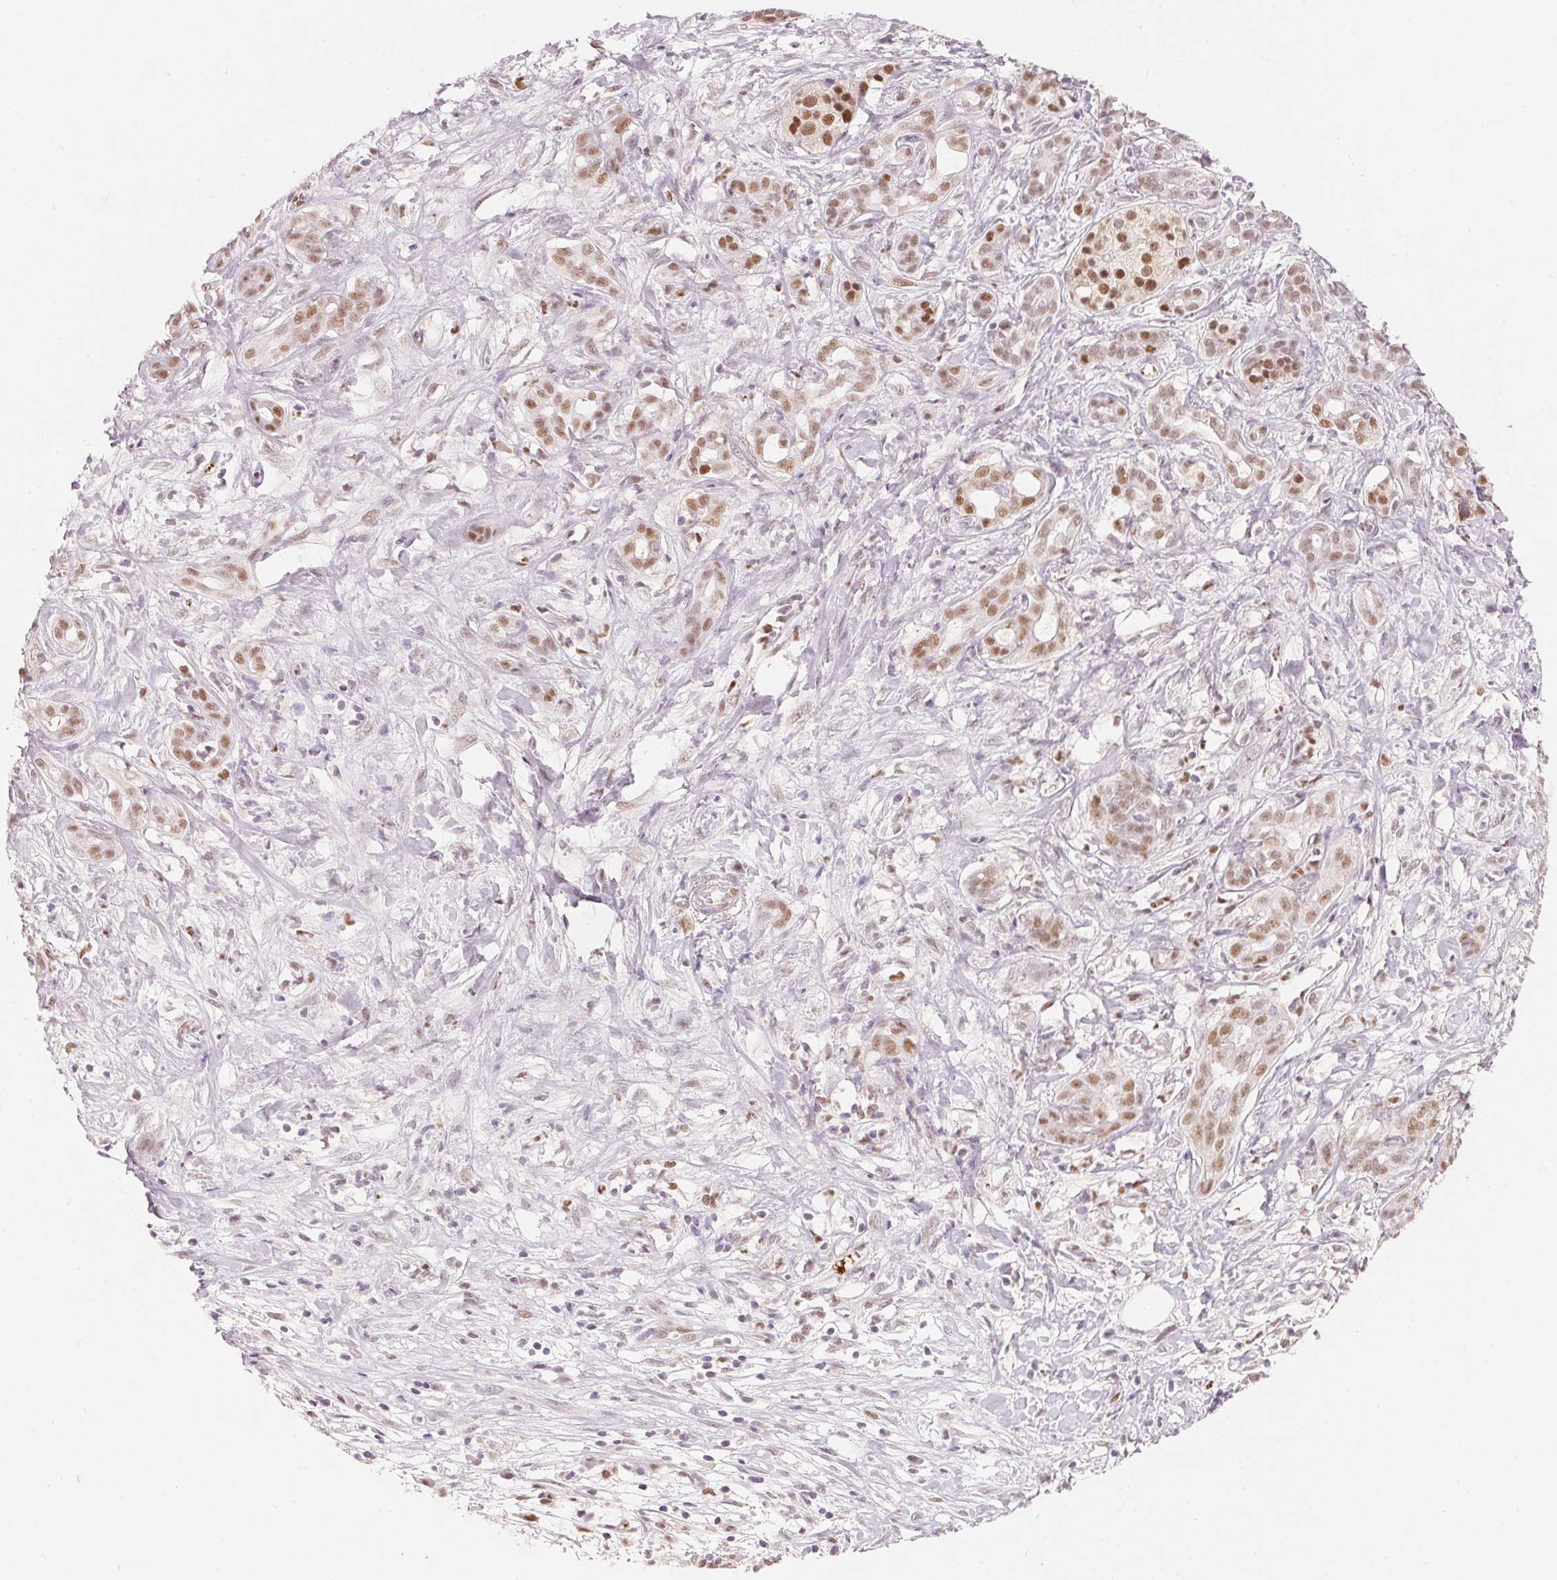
{"staining": {"intensity": "moderate", "quantity": ">75%", "location": "nuclear"}, "tissue": "pancreatic cancer", "cell_type": "Tumor cells", "image_type": "cancer", "snomed": [{"axis": "morphology", "description": "Adenocarcinoma, NOS"}, {"axis": "topography", "description": "Pancreas"}], "caption": "Pancreatic cancer (adenocarcinoma) stained for a protein reveals moderate nuclear positivity in tumor cells.", "gene": "ARHGAP22", "patient": {"sex": "male", "age": 61}}